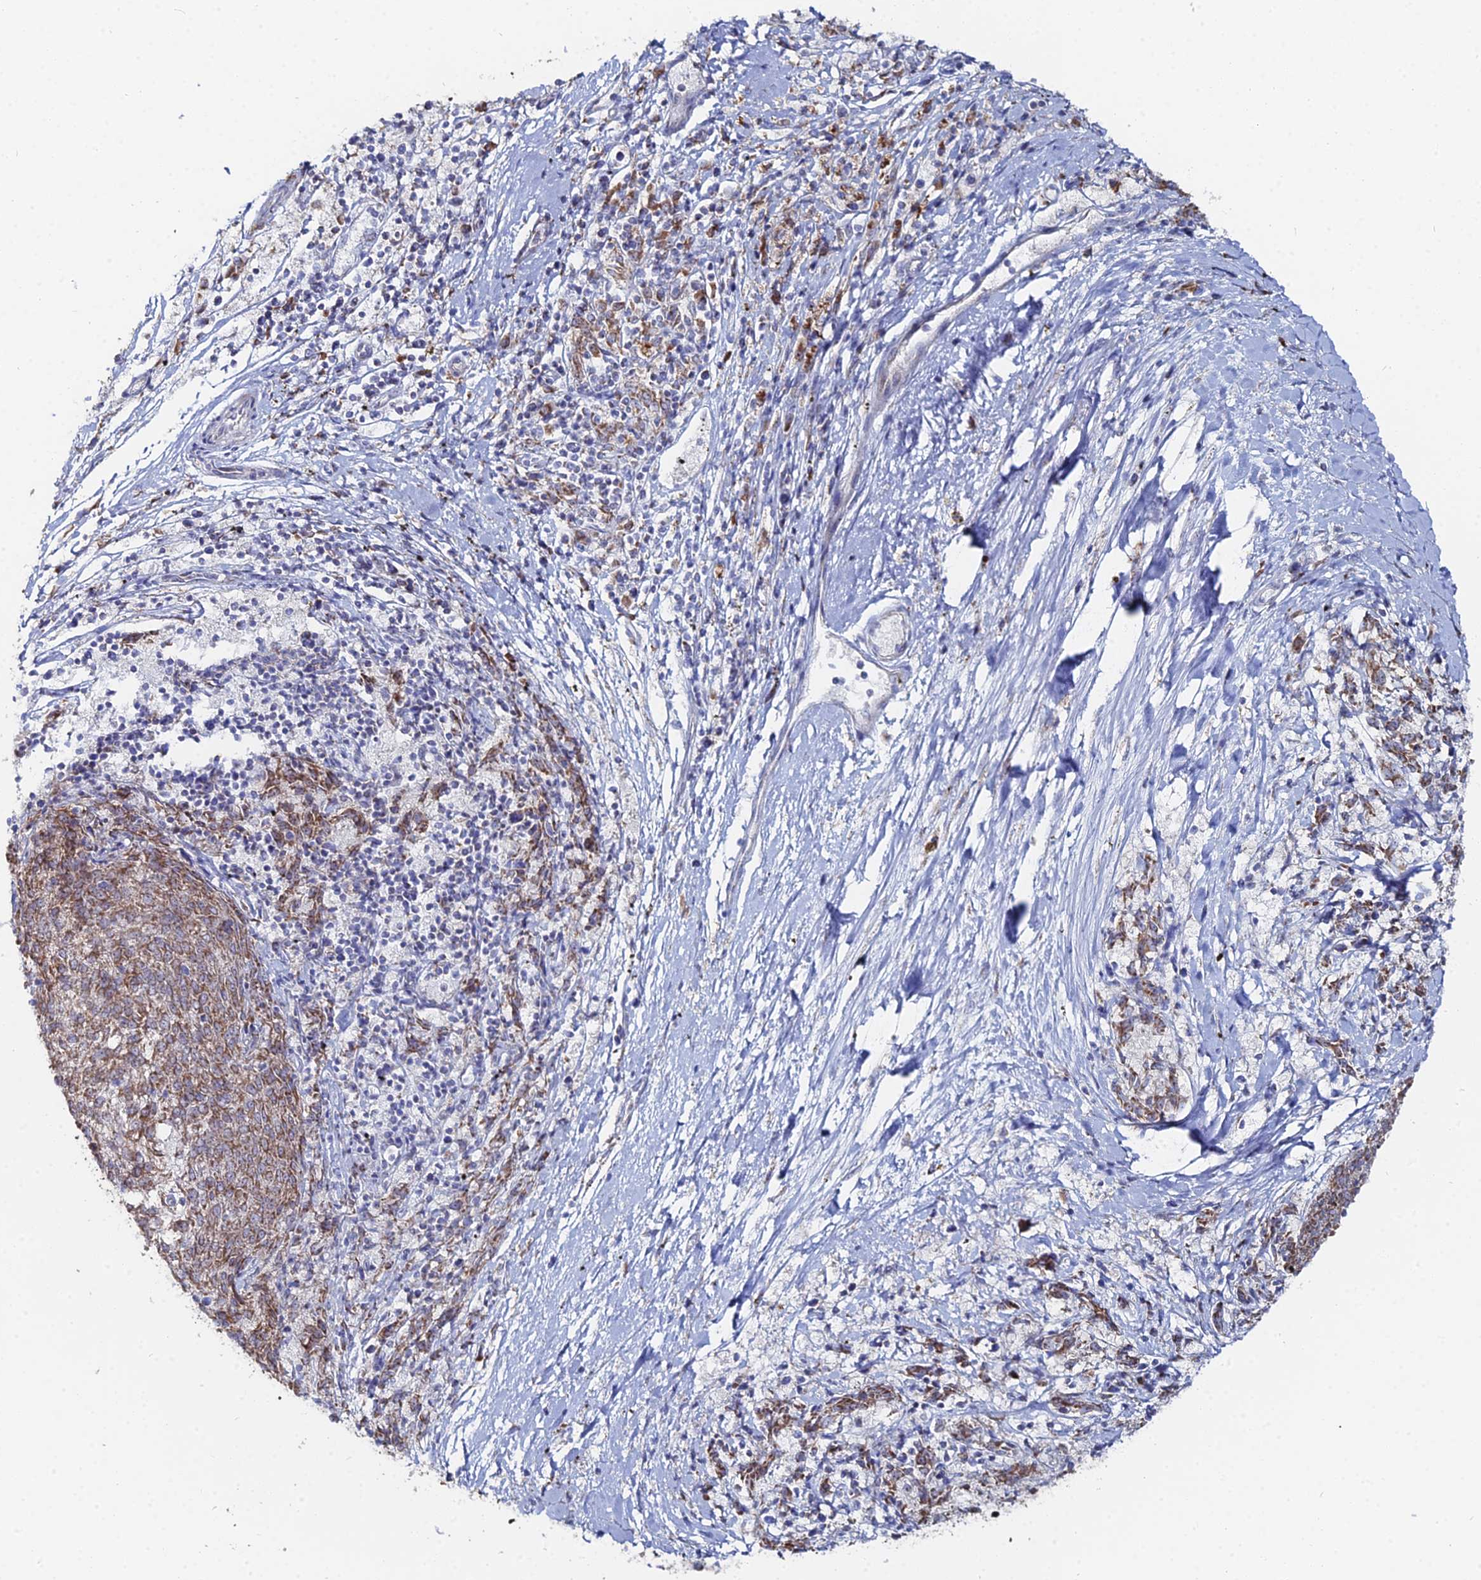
{"staining": {"intensity": "moderate", "quantity": ">75%", "location": "cytoplasmic/membranous"}, "tissue": "melanoma", "cell_type": "Tumor cells", "image_type": "cancer", "snomed": [{"axis": "morphology", "description": "Malignant melanoma, NOS"}, {"axis": "topography", "description": "Skin"}], "caption": "A medium amount of moderate cytoplasmic/membranous expression is present in approximately >75% of tumor cells in melanoma tissue. Immunohistochemistry stains the protein of interest in brown and the nuclei are stained blue.", "gene": "MPC1", "patient": {"sex": "female", "age": 72}}